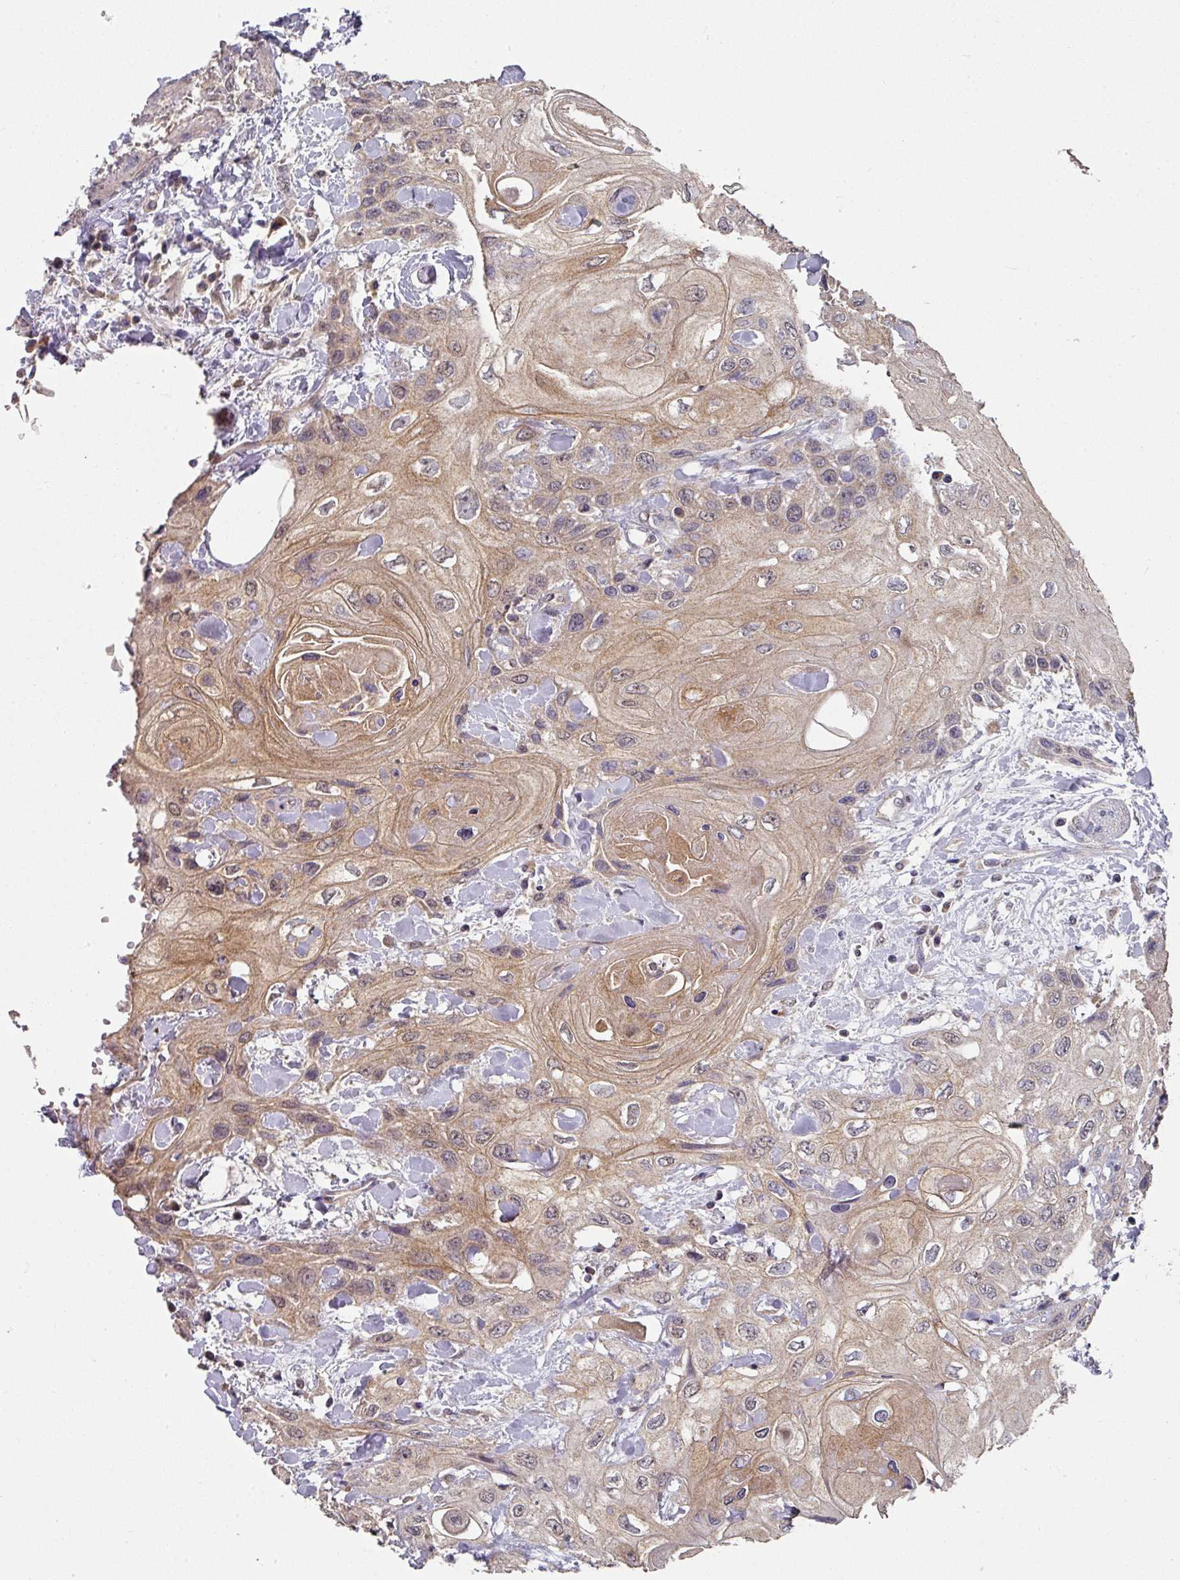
{"staining": {"intensity": "moderate", "quantity": ">75%", "location": "cytoplasmic/membranous"}, "tissue": "head and neck cancer", "cell_type": "Tumor cells", "image_type": "cancer", "snomed": [{"axis": "morphology", "description": "Squamous cell carcinoma, NOS"}, {"axis": "topography", "description": "Head-Neck"}], "caption": "Immunohistochemistry (IHC) of human squamous cell carcinoma (head and neck) shows medium levels of moderate cytoplasmic/membranous expression in approximately >75% of tumor cells.", "gene": "EXTL3", "patient": {"sex": "female", "age": 43}}